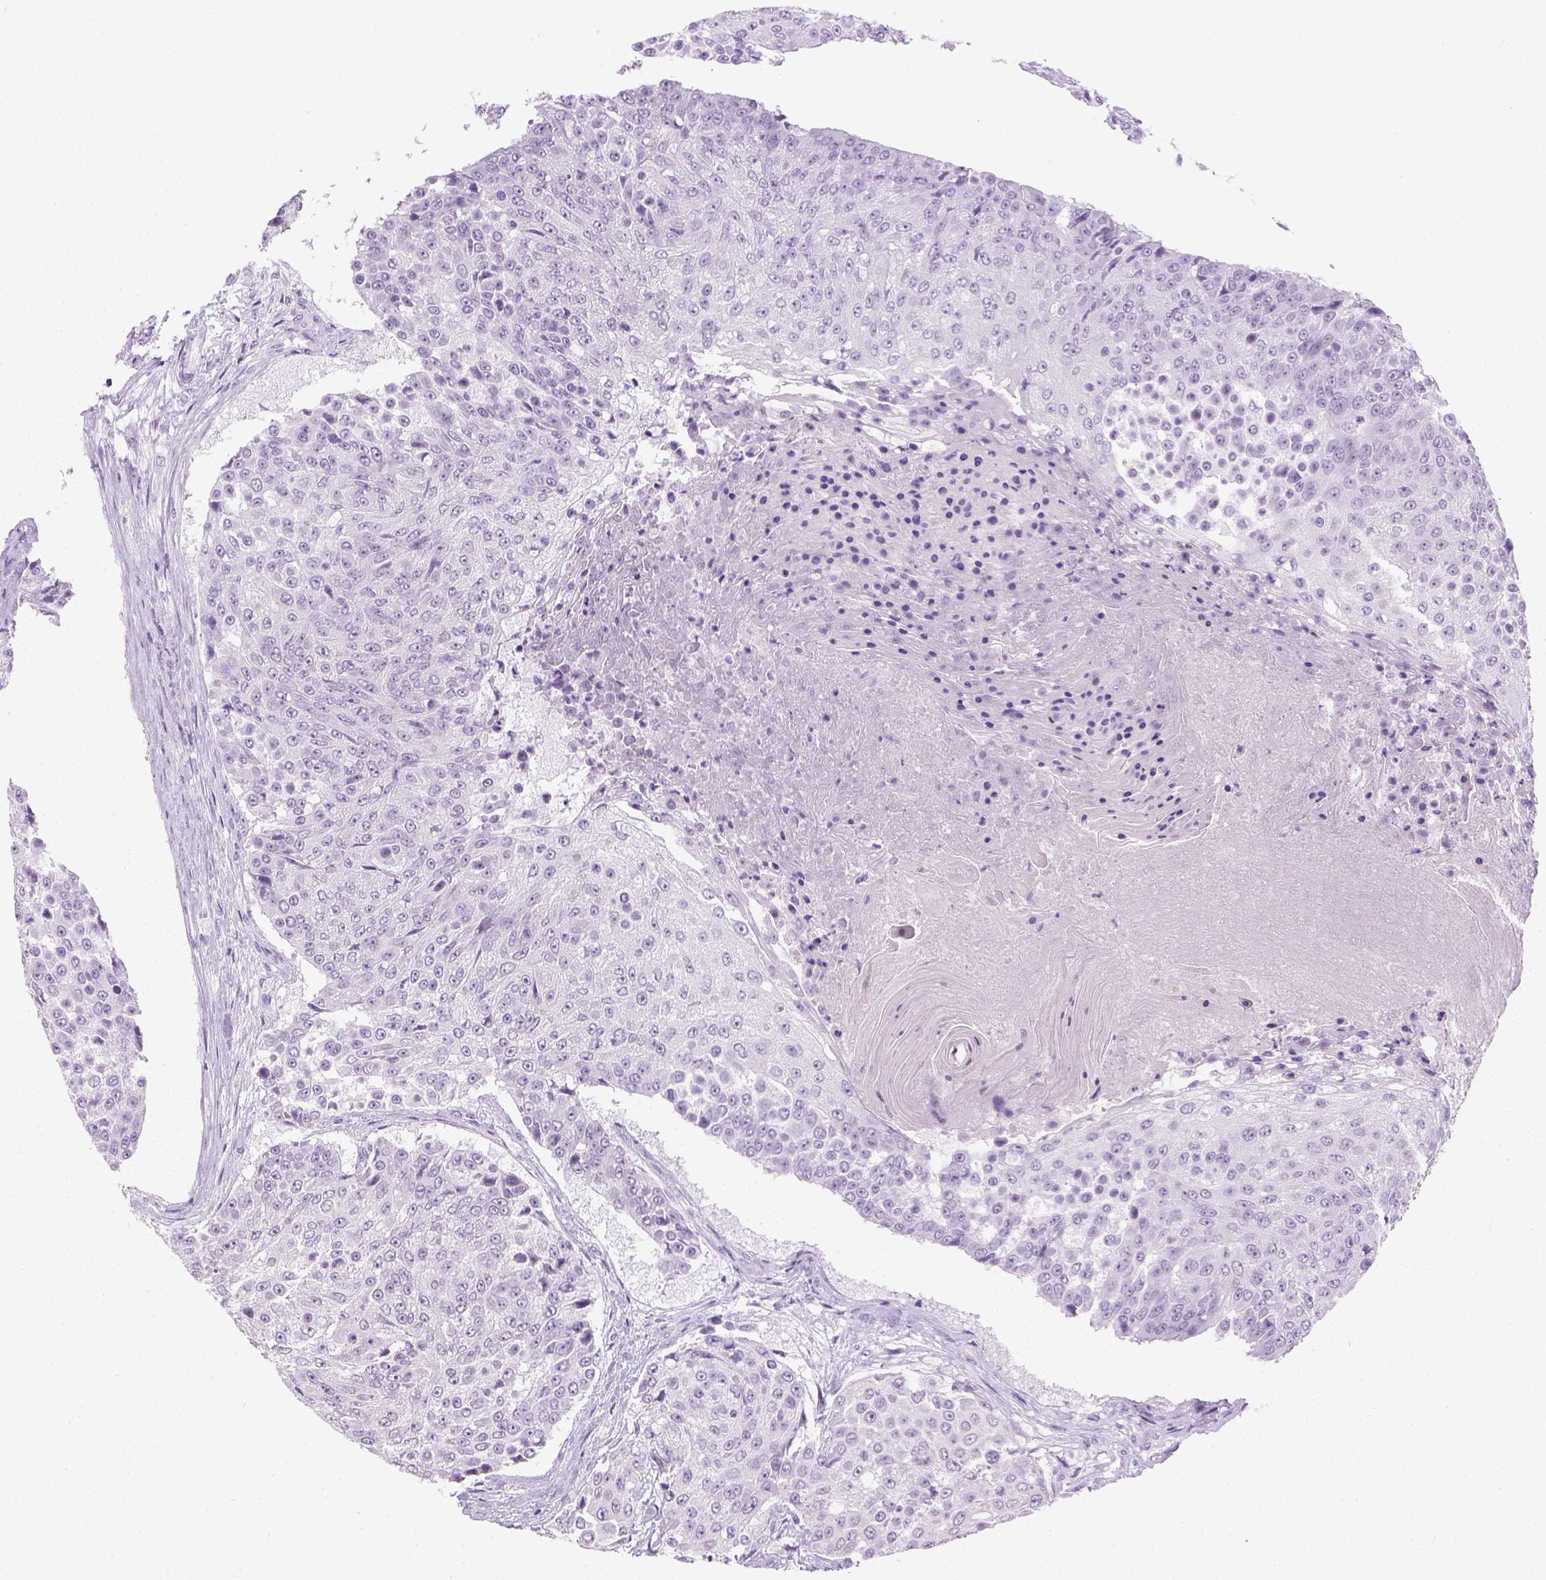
{"staining": {"intensity": "negative", "quantity": "none", "location": "none"}, "tissue": "urothelial cancer", "cell_type": "Tumor cells", "image_type": "cancer", "snomed": [{"axis": "morphology", "description": "Urothelial carcinoma, High grade"}, {"axis": "topography", "description": "Urinary bladder"}], "caption": "Immunohistochemistry micrograph of neoplastic tissue: high-grade urothelial carcinoma stained with DAB demonstrates no significant protein staining in tumor cells.", "gene": "LGSN", "patient": {"sex": "female", "age": 63}}